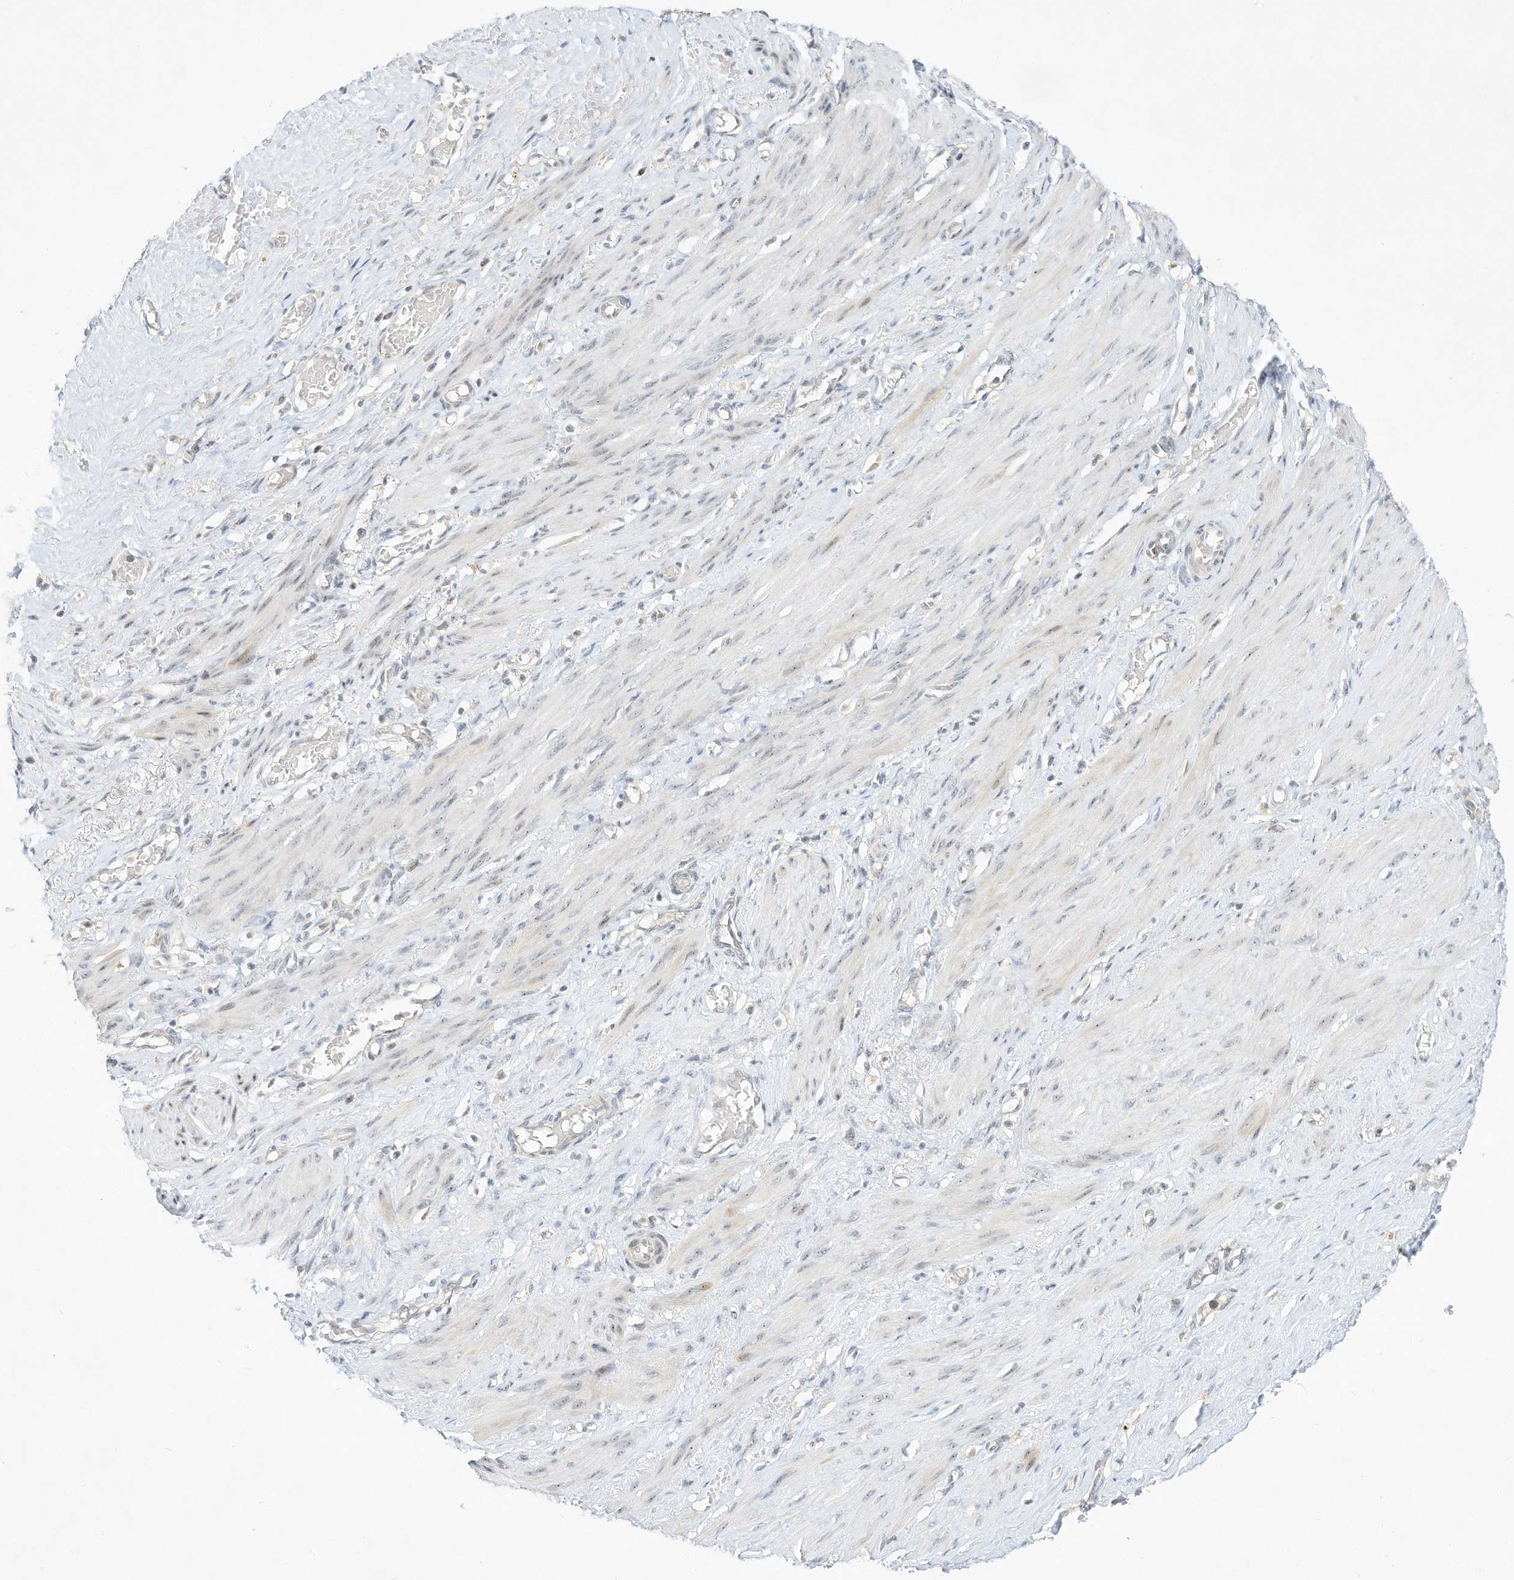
{"staining": {"intensity": "moderate", "quantity": "25%-75%", "location": "cytoplasmic/membranous"}, "tissue": "smooth muscle", "cell_type": "Smooth muscle cells", "image_type": "normal", "snomed": [{"axis": "morphology", "description": "Normal tissue, NOS"}, {"axis": "topography", "description": "Endometrium"}], "caption": "Smooth muscle cells display medium levels of moderate cytoplasmic/membranous staining in about 25%-75% of cells in benign smooth muscle.", "gene": "PAK6", "patient": {"sex": "female", "age": 33}}